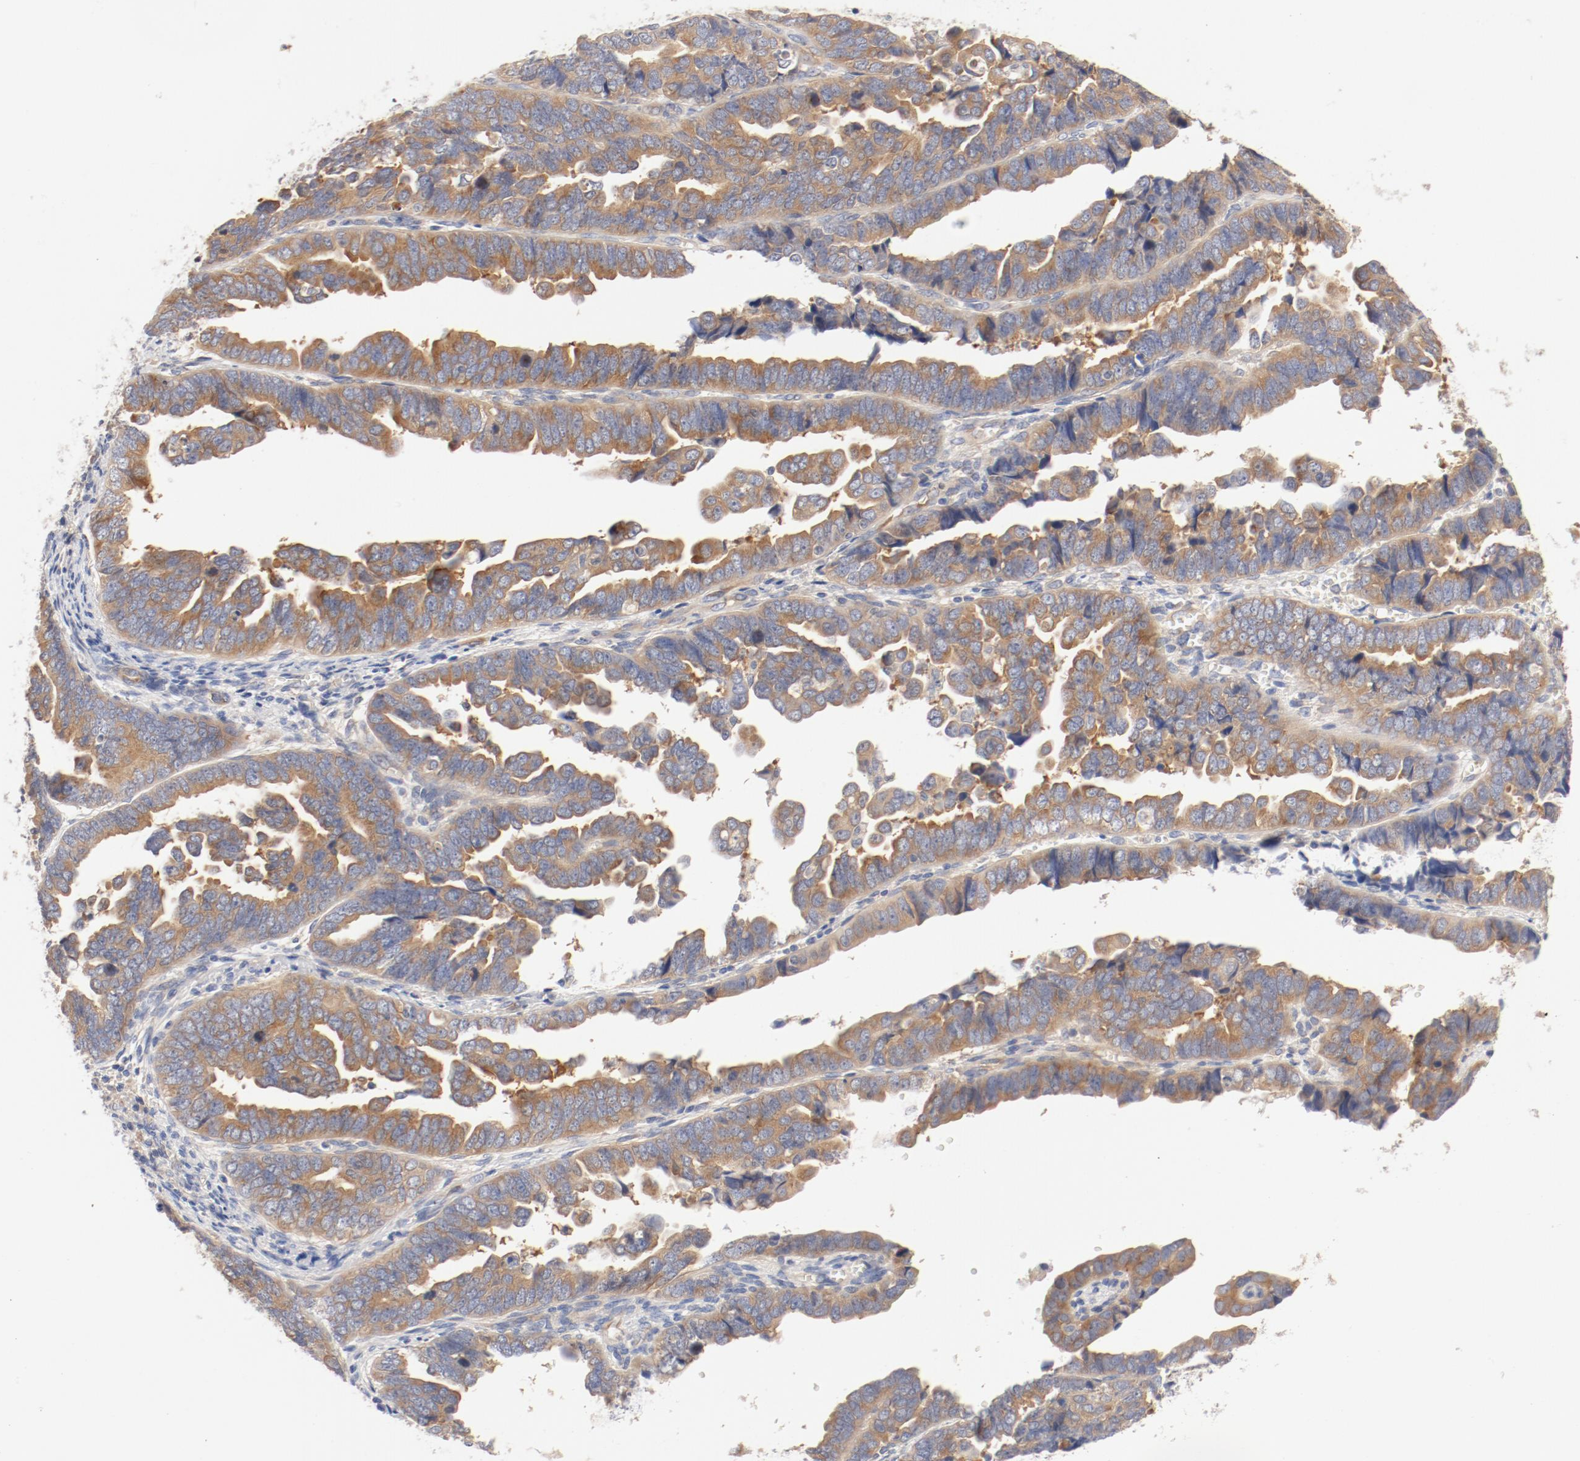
{"staining": {"intensity": "moderate", "quantity": ">75%", "location": "cytoplasmic/membranous"}, "tissue": "endometrial cancer", "cell_type": "Tumor cells", "image_type": "cancer", "snomed": [{"axis": "morphology", "description": "Adenocarcinoma, NOS"}, {"axis": "topography", "description": "Endometrium"}], "caption": "Immunohistochemistry of human adenocarcinoma (endometrial) shows medium levels of moderate cytoplasmic/membranous expression in about >75% of tumor cells.", "gene": "DYNC1H1", "patient": {"sex": "female", "age": 75}}